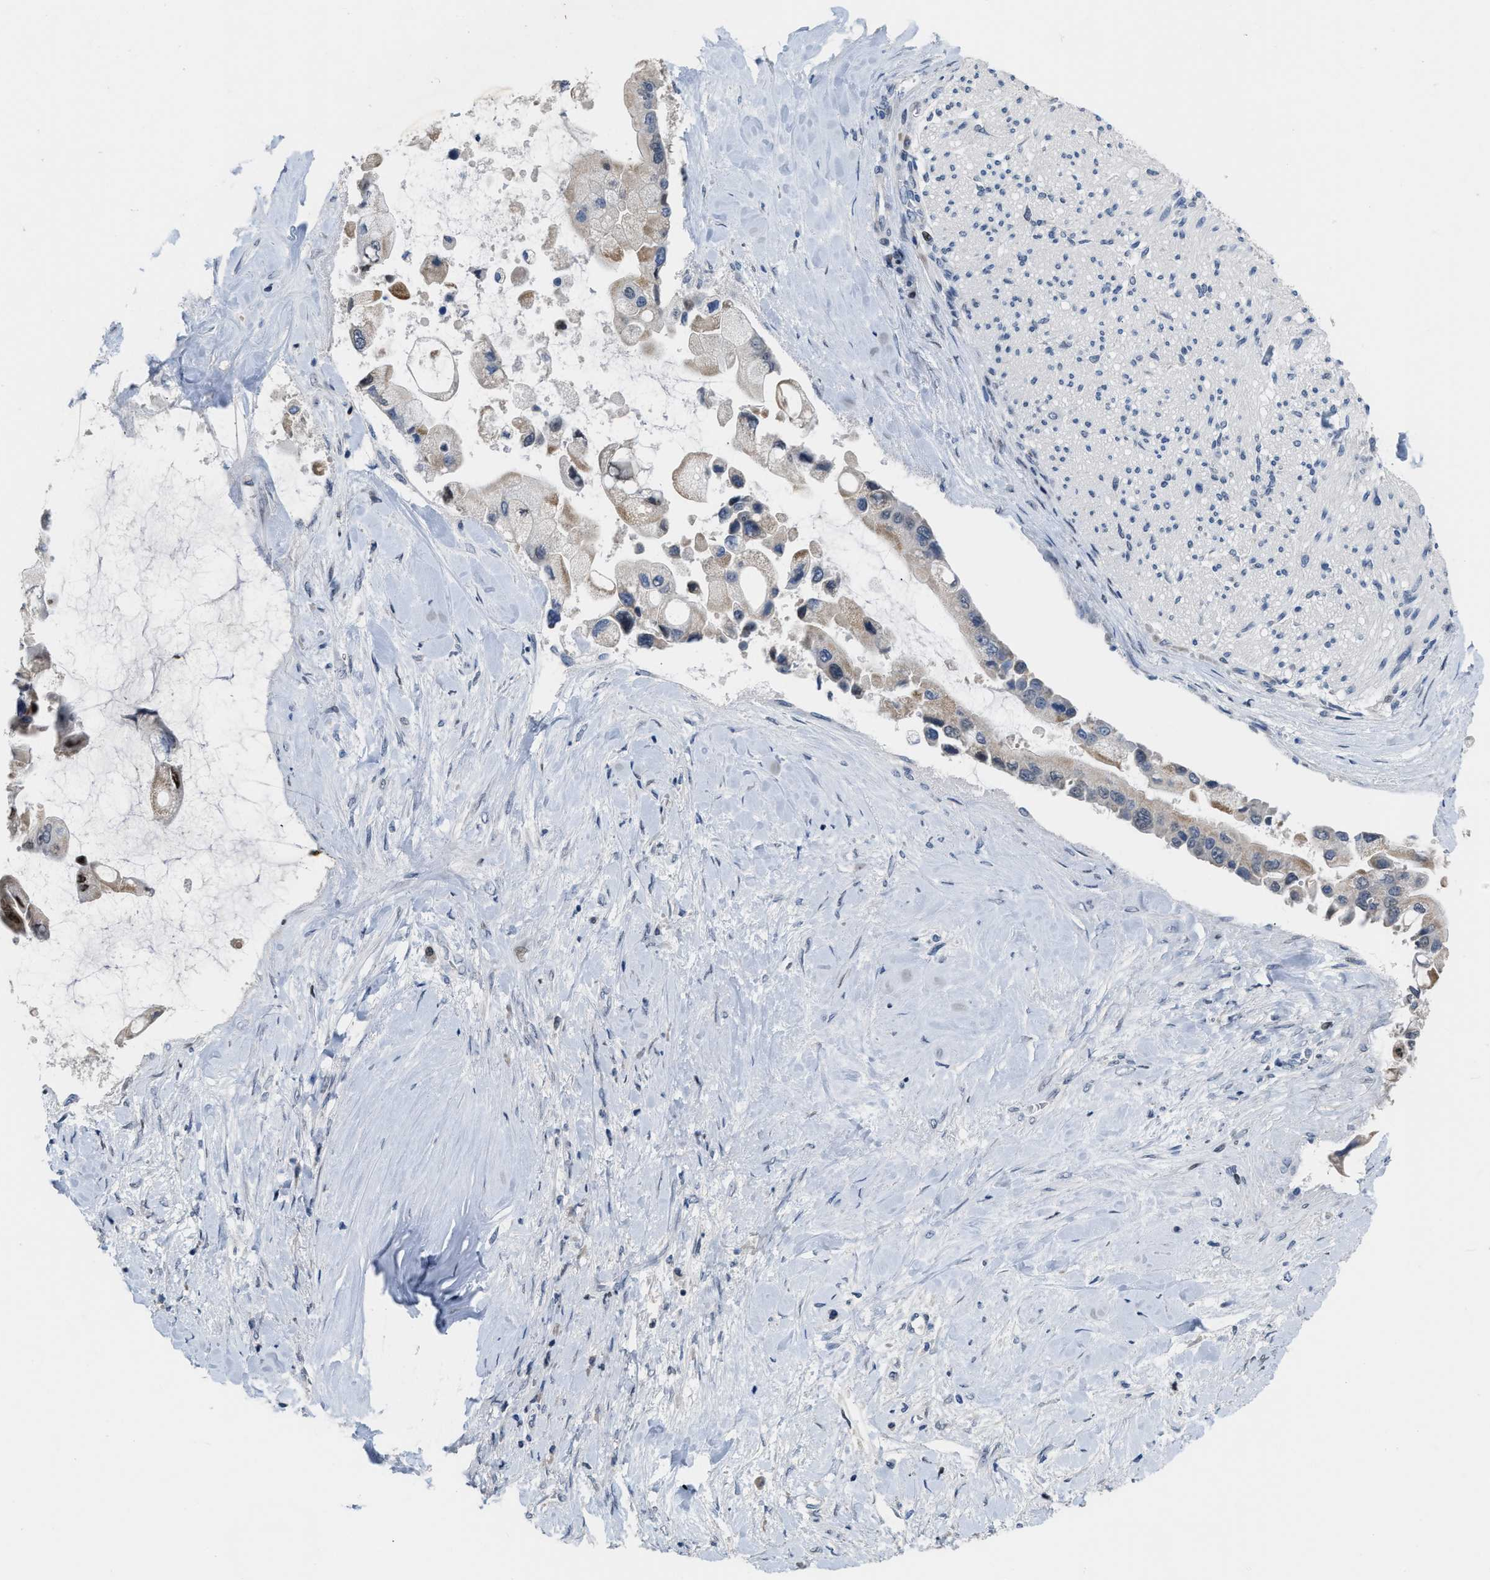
{"staining": {"intensity": "weak", "quantity": ">75%", "location": "cytoplasmic/membranous"}, "tissue": "liver cancer", "cell_type": "Tumor cells", "image_type": "cancer", "snomed": [{"axis": "morphology", "description": "Cholangiocarcinoma"}, {"axis": "topography", "description": "Liver"}], "caption": "A histopathology image showing weak cytoplasmic/membranous staining in about >75% of tumor cells in liver cancer, as visualized by brown immunohistochemical staining.", "gene": "SETDB1", "patient": {"sex": "male", "age": 50}}